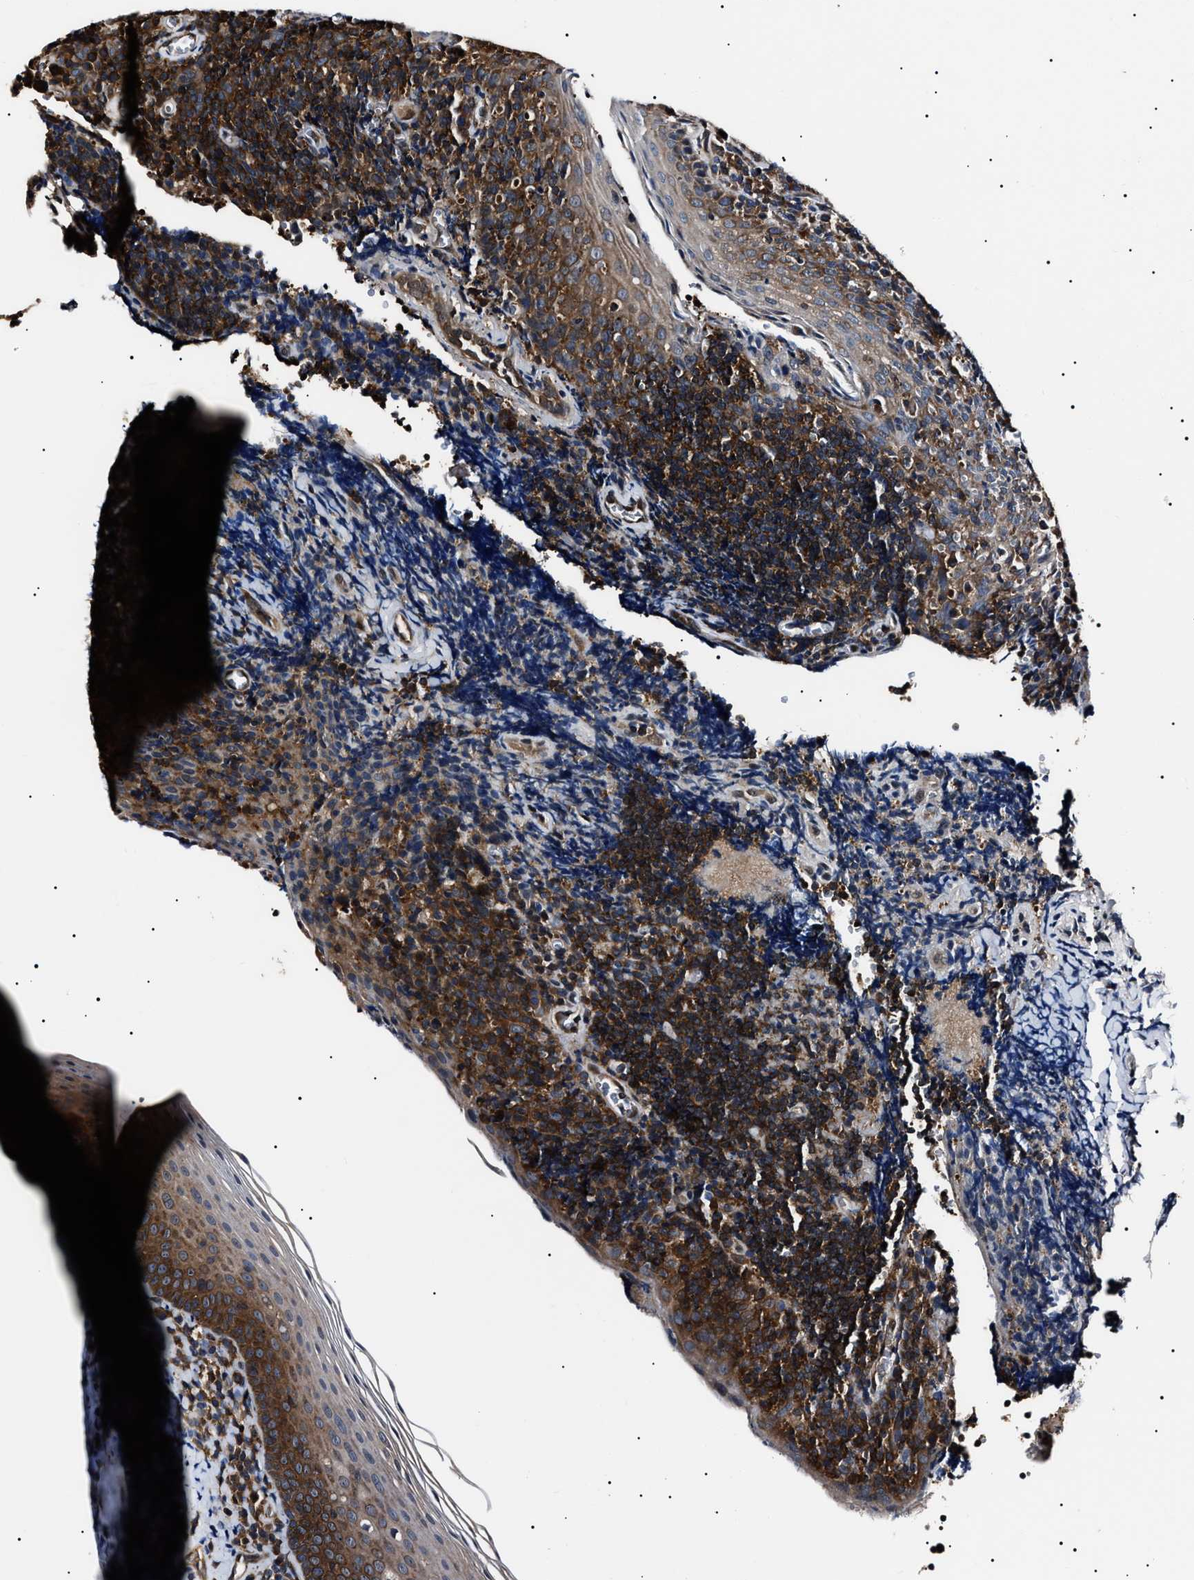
{"staining": {"intensity": "strong", "quantity": ">75%", "location": "cytoplasmic/membranous"}, "tissue": "tonsil", "cell_type": "Germinal center cells", "image_type": "normal", "snomed": [{"axis": "morphology", "description": "Normal tissue, NOS"}, {"axis": "morphology", "description": "Inflammation, NOS"}, {"axis": "topography", "description": "Tonsil"}], "caption": "About >75% of germinal center cells in normal human tonsil exhibit strong cytoplasmic/membranous protein expression as visualized by brown immunohistochemical staining.", "gene": "CCT8", "patient": {"sex": "female", "age": 31}}